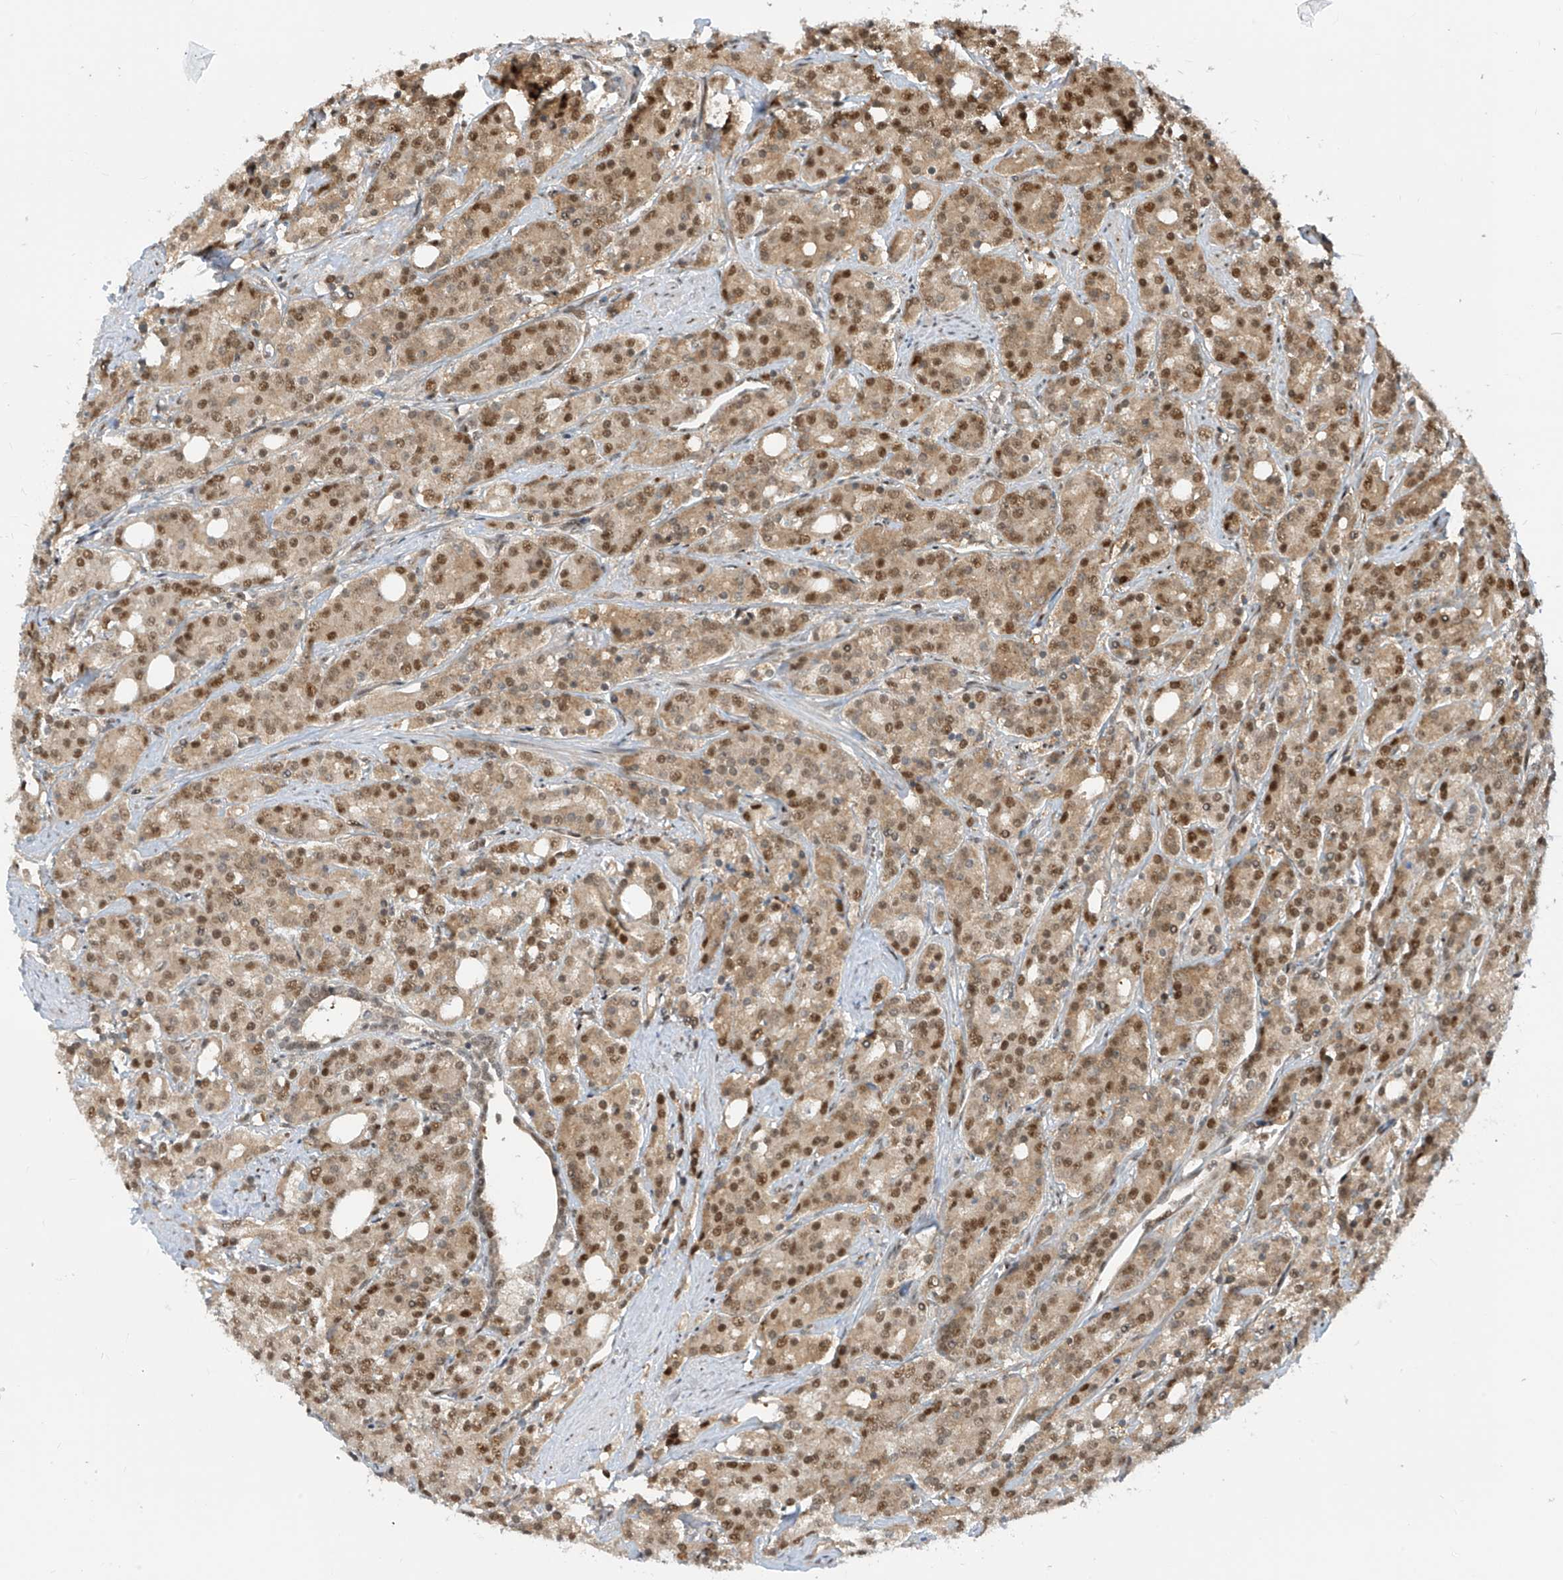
{"staining": {"intensity": "moderate", "quantity": ">75%", "location": "cytoplasmic/membranous,nuclear"}, "tissue": "prostate cancer", "cell_type": "Tumor cells", "image_type": "cancer", "snomed": [{"axis": "morphology", "description": "Adenocarcinoma, High grade"}, {"axis": "topography", "description": "Prostate"}], "caption": "Protein analysis of prostate cancer (adenocarcinoma (high-grade)) tissue shows moderate cytoplasmic/membranous and nuclear positivity in approximately >75% of tumor cells.", "gene": "LAGE3", "patient": {"sex": "male", "age": 62}}